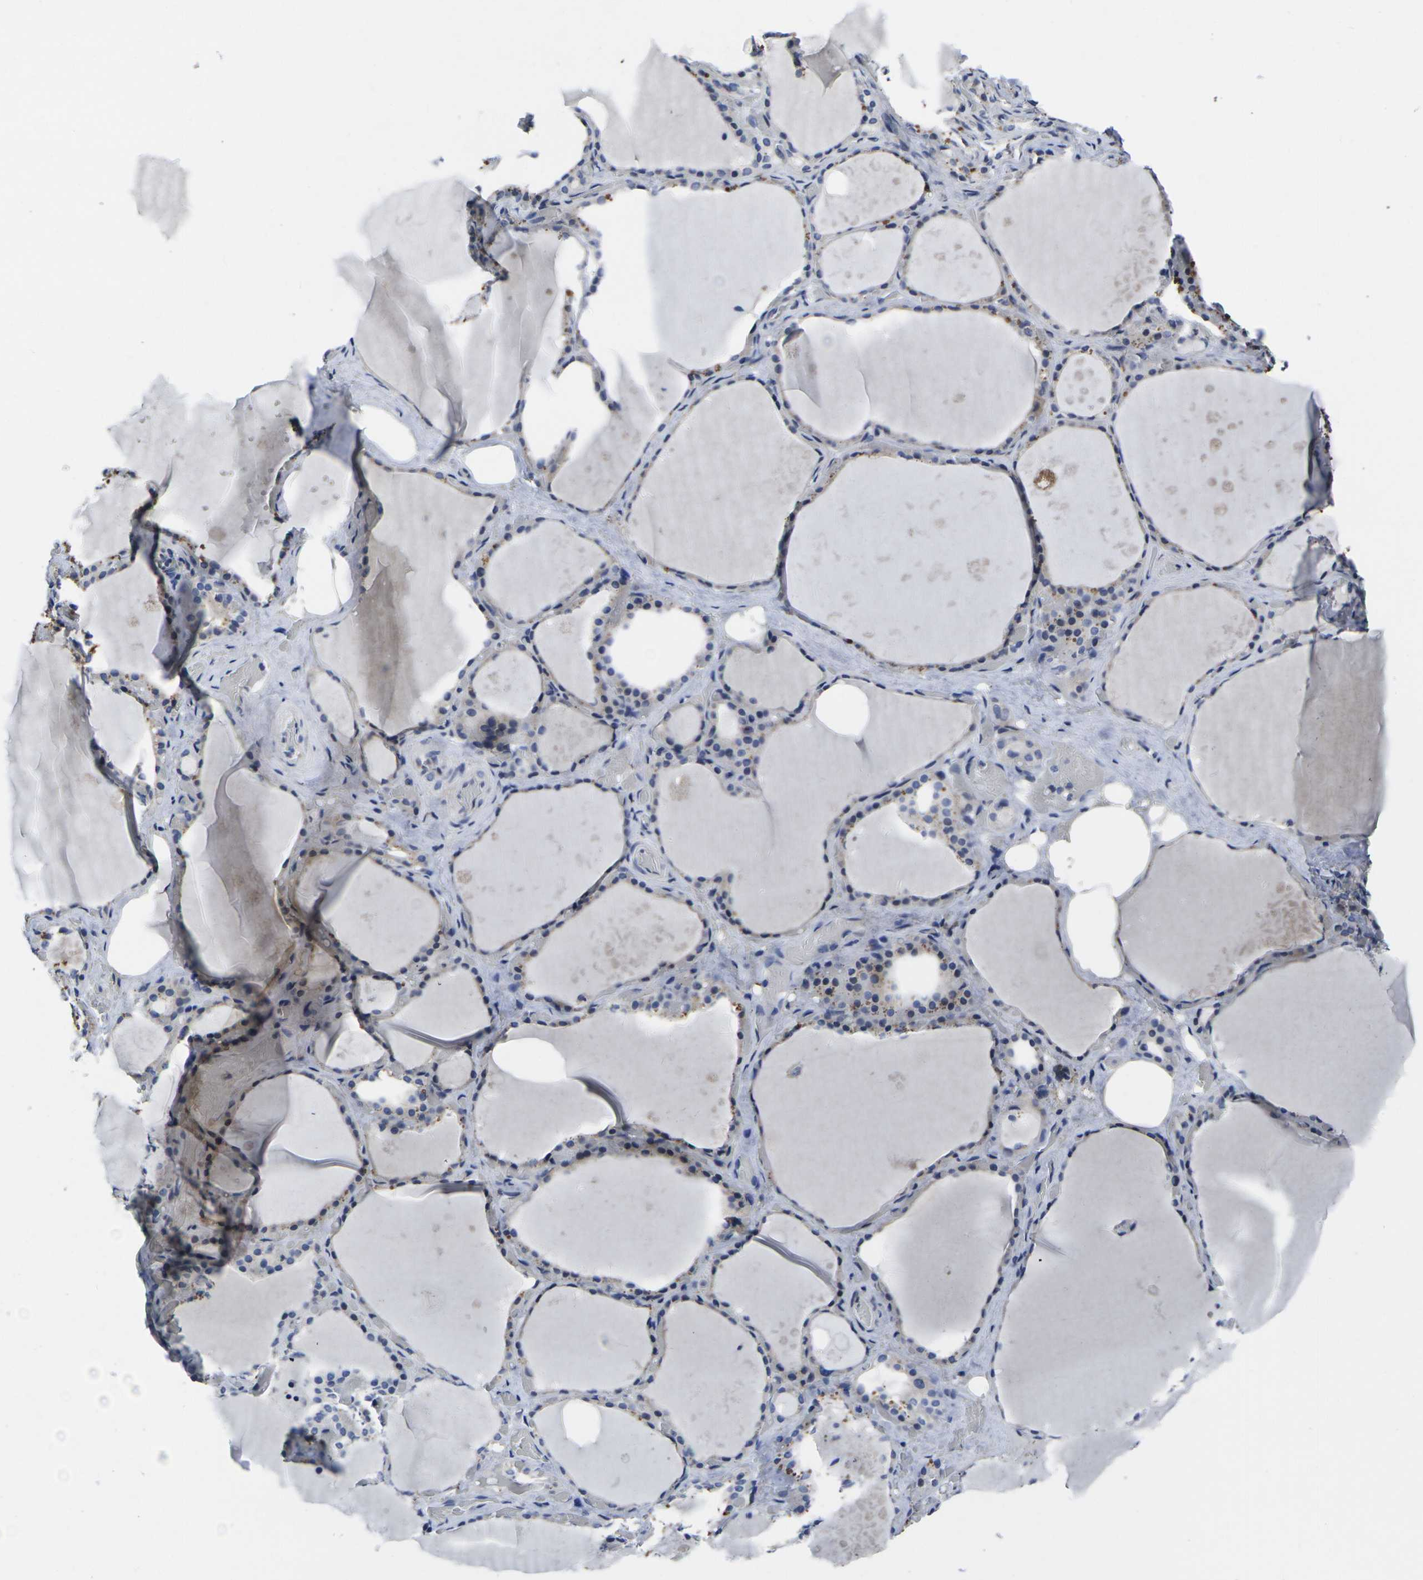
{"staining": {"intensity": "weak", "quantity": "<25%", "location": "cytoplasmic/membranous"}, "tissue": "thyroid gland", "cell_type": "Glandular cells", "image_type": "normal", "snomed": [{"axis": "morphology", "description": "Normal tissue, NOS"}, {"axis": "topography", "description": "Thyroid gland"}], "caption": "The micrograph reveals no staining of glandular cells in benign thyroid gland.", "gene": "CYP2C8", "patient": {"sex": "male", "age": 61}}